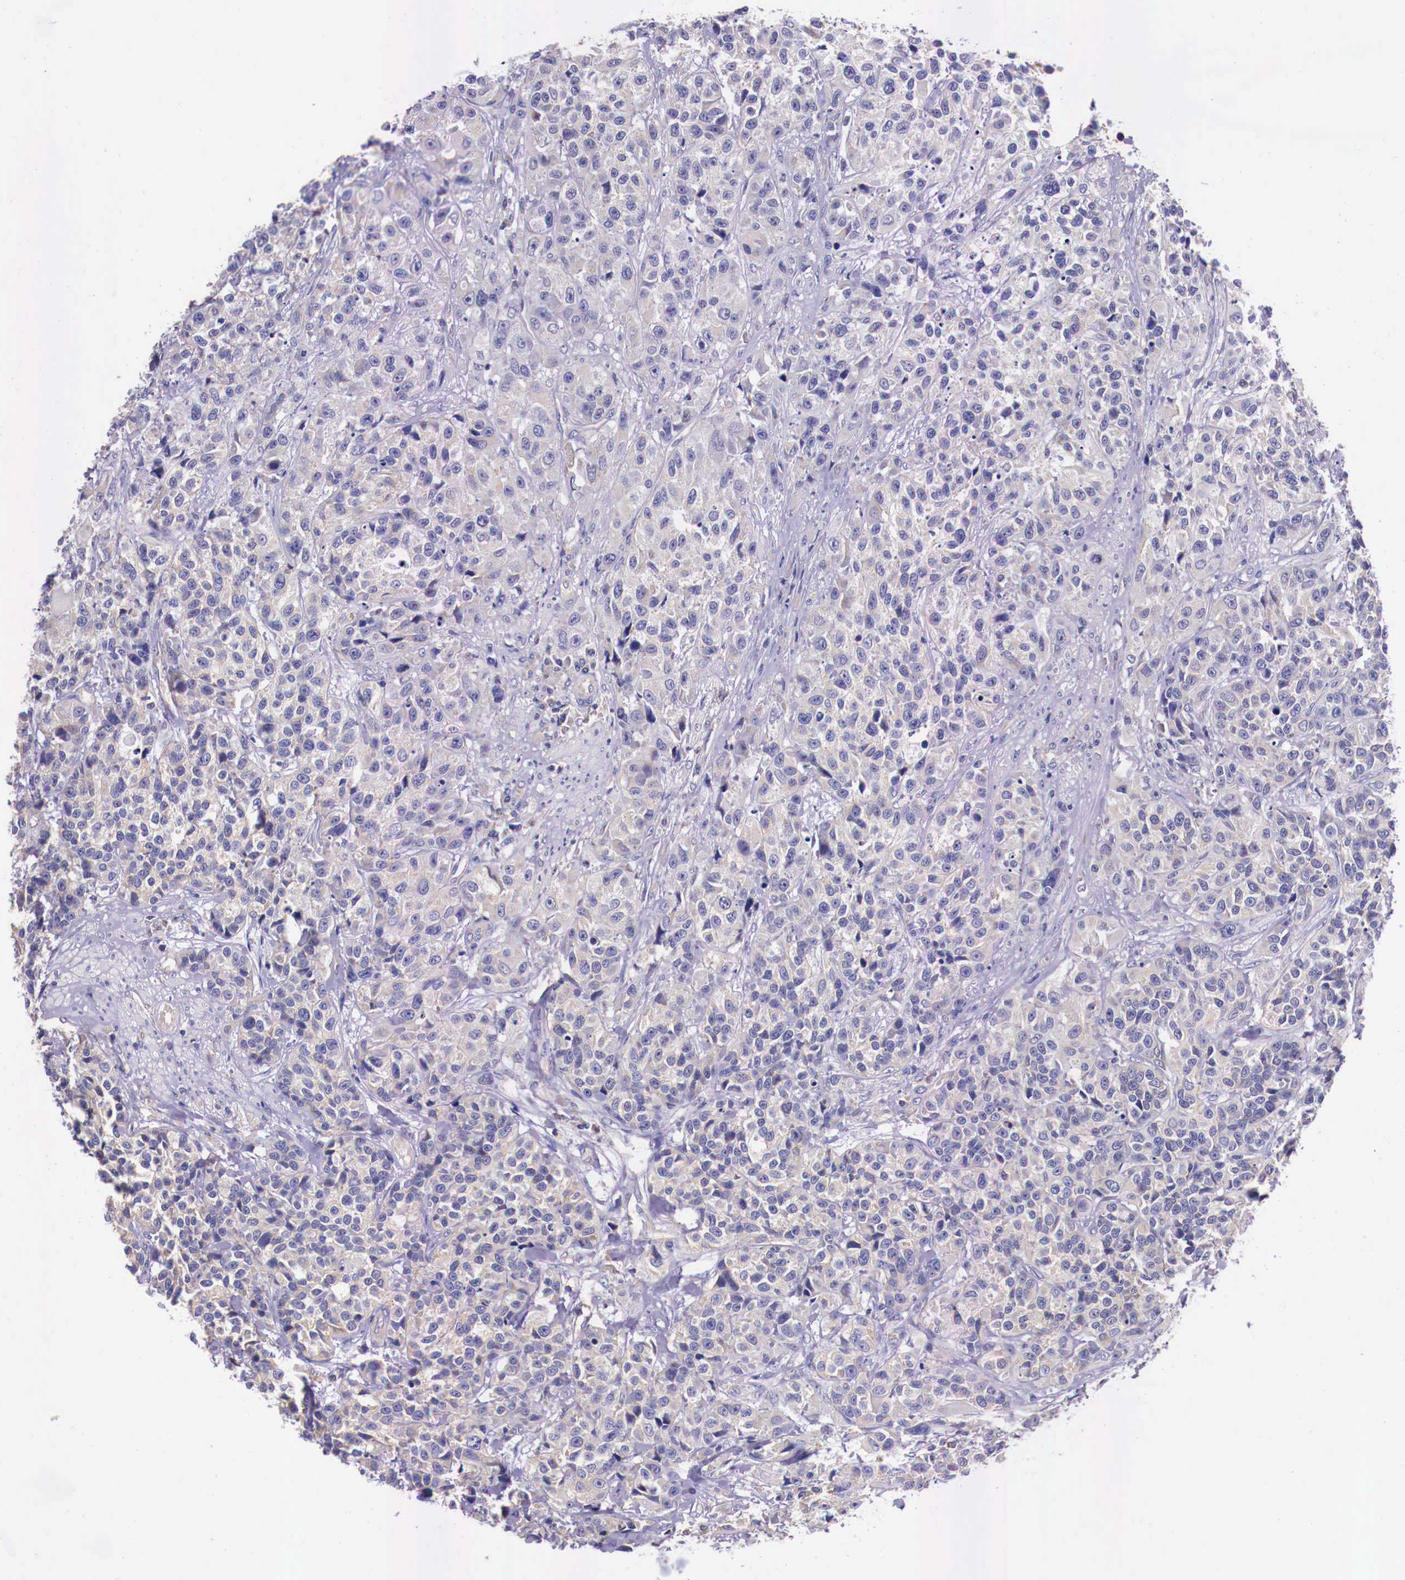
{"staining": {"intensity": "negative", "quantity": "none", "location": "none"}, "tissue": "urothelial cancer", "cell_type": "Tumor cells", "image_type": "cancer", "snomed": [{"axis": "morphology", "description": "Urothelial carcinoma, High grade"}, {"axis": "topography", "description": "Urinary bladder"}], "caption": "High magnification brightfield microscopy of urothelial carcinoma (high-grade) stained with DAB (brown) and counterstained with hematoxylin (blue): tumor cells show no significant positivity. Nuclei are stained in blue.", "gene": "GRIPAP1", "patient": {"sex": "female", "age": 81}}